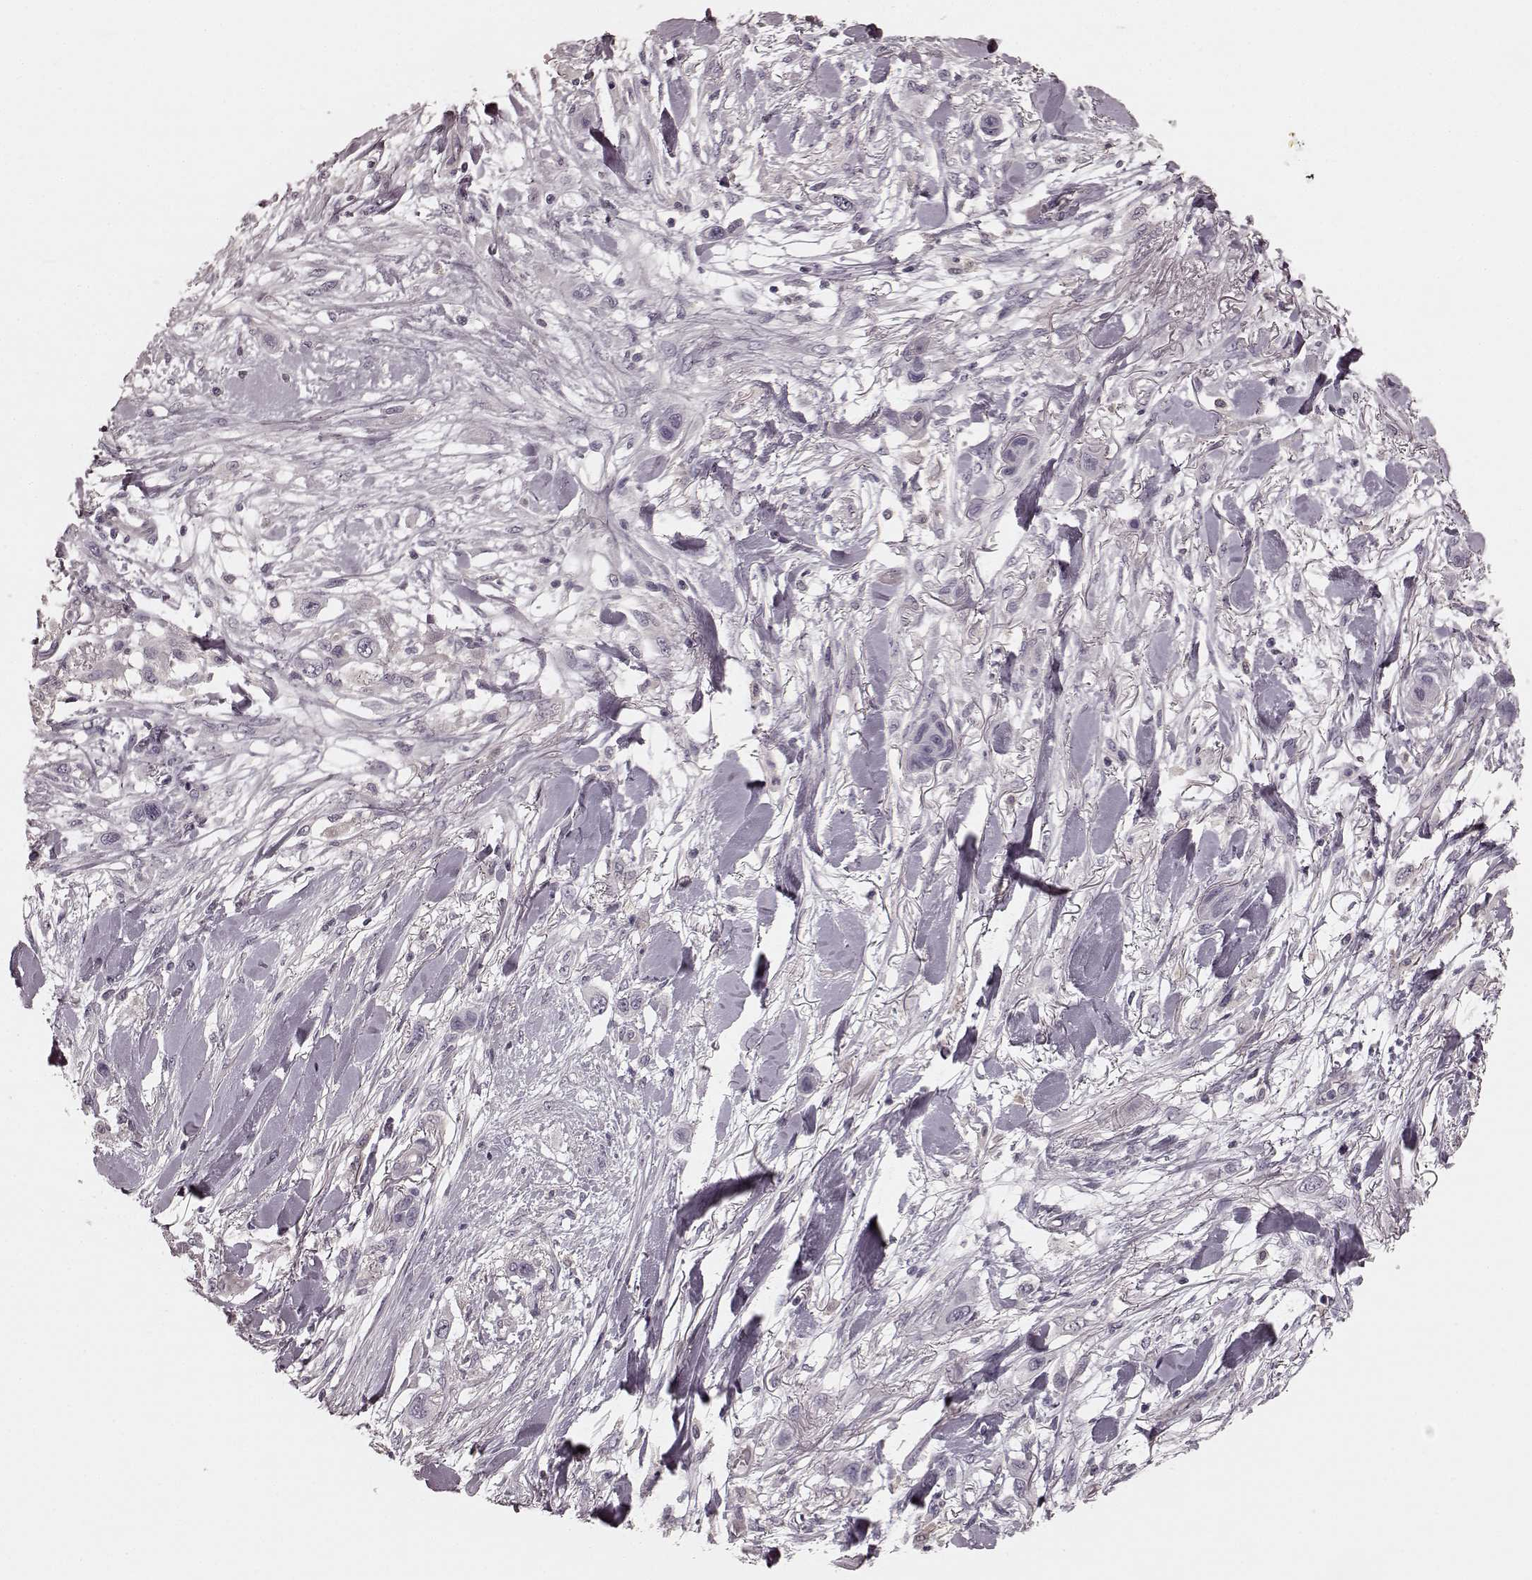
{"staining": {"intensity": "negative", "quantity": "none", "location": "none"}, "tissue": "skin cancer", "cell_type": "Tumor cells", "image_type": "cancer", "snomed": [{"axis": "morphology", "description": "Squamous cell carcinoma, NOS"}, {"axis": "topography", "description": "Skin"}], "caption": "Image shows no significant protein expression in tumor cells of skin squamous cell carcinoma. (Stains: DAB (3,3'-diaminobenzidine) immunohistochemistry with hematoxylin counter stain, Microscopy: brightfield microscopy at high magnification).", "gene": "PRKCE", "patient": {"sex": "male", "age": 79}}